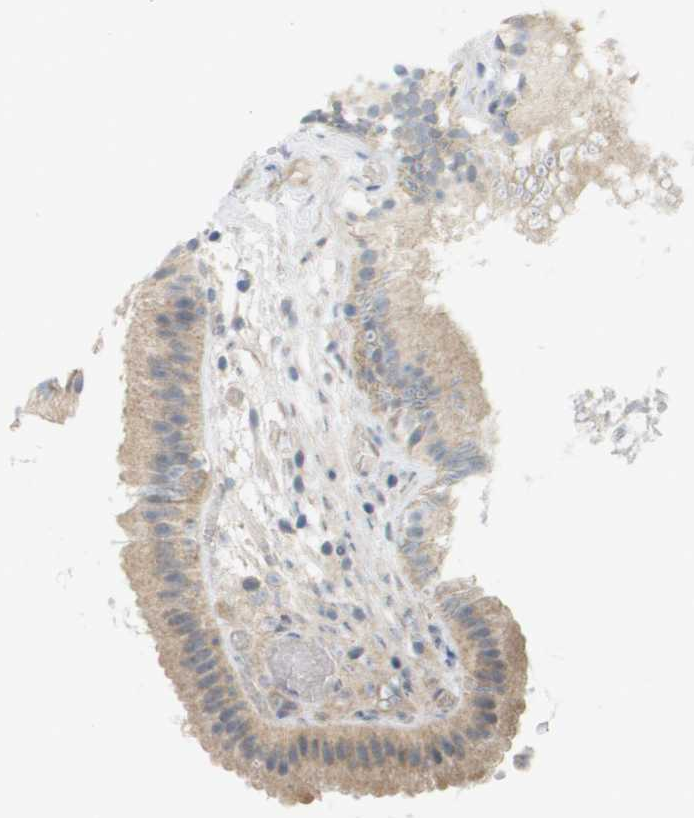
{"staining": {"intensity": "moderate", "quantity": ">75%", "location": "cytoplasmic/membranous"}, "tissue": "gallbladder", "cell_type": "Glandular cells", "image_type": "normal", "snomed": [{"axis": "morphology", "description": "Normal tissue, NOS"}, {"axis": "topography", "description": "Gallbladder"}], "caption": "This micrograph demonstrates IHC staining of unremarkable gallbladder, with medium moderate cytoplasmic/membranous positivity in about >75% of glandular cells.", "gene": "PROC", "patient": {"sex": "female", "age": 26}}